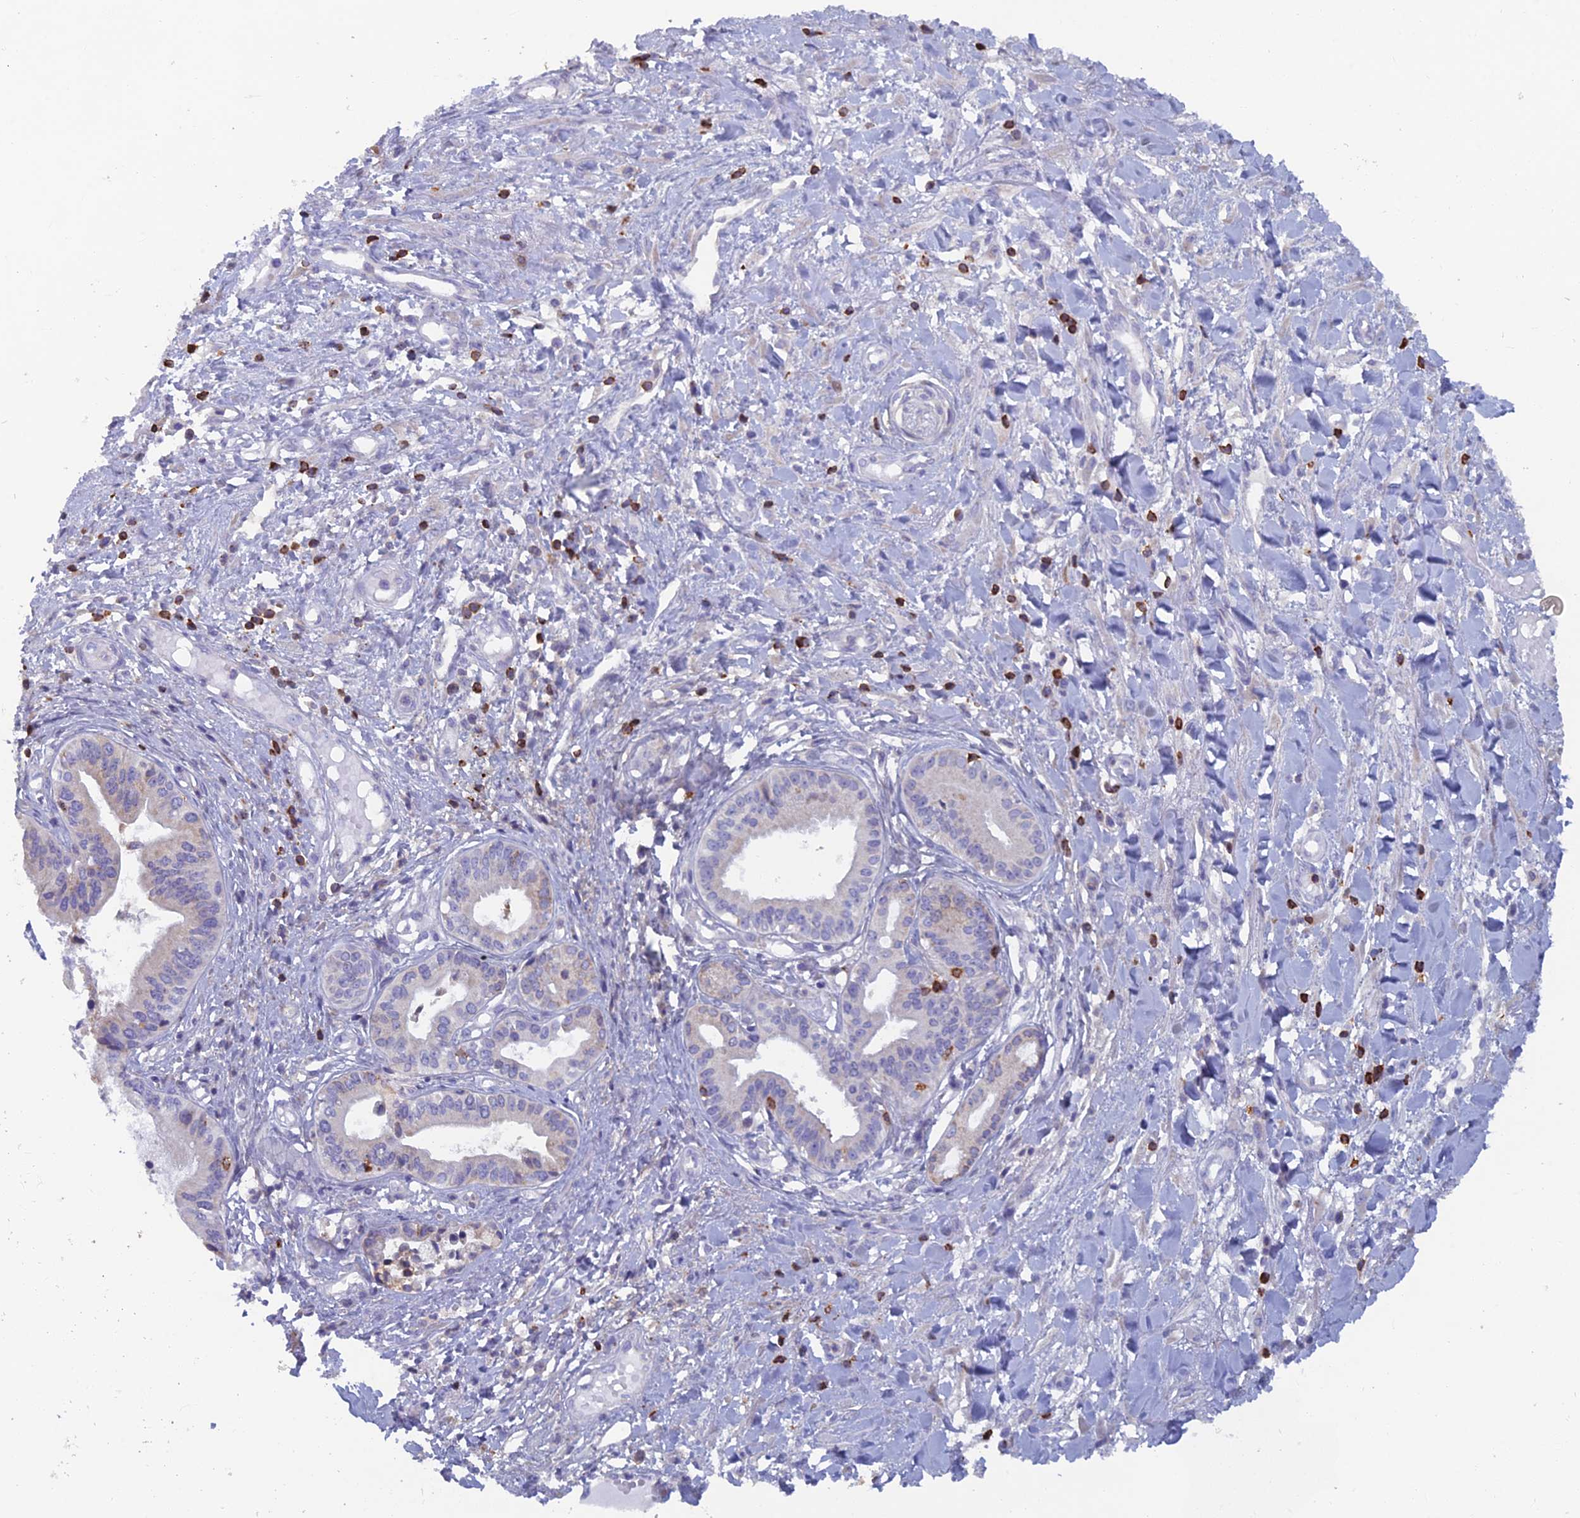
{"staining": {"intensity": "negative", "quantity": "none", "location": "none"}, "tissue": "pancreatic cancer", "cell_type": "Tumor cells", "image_type": "cancer", "snomed": [{"axis": "morphology", "description": "Adenocarcinoma, NOS"}, {"axis": "topography", "description": "Pancreas"}], "caption": "This micrograph is of pancreatic cancer (adenocarcinoma) stained with IHC to label a protein in brown with the nuclei are counter-stained blue. There is no staining in tumor cells. Nuclei are stained in blue.", "gene": "ABI3BP", "patient": {"sex": "female", "age": 50}}